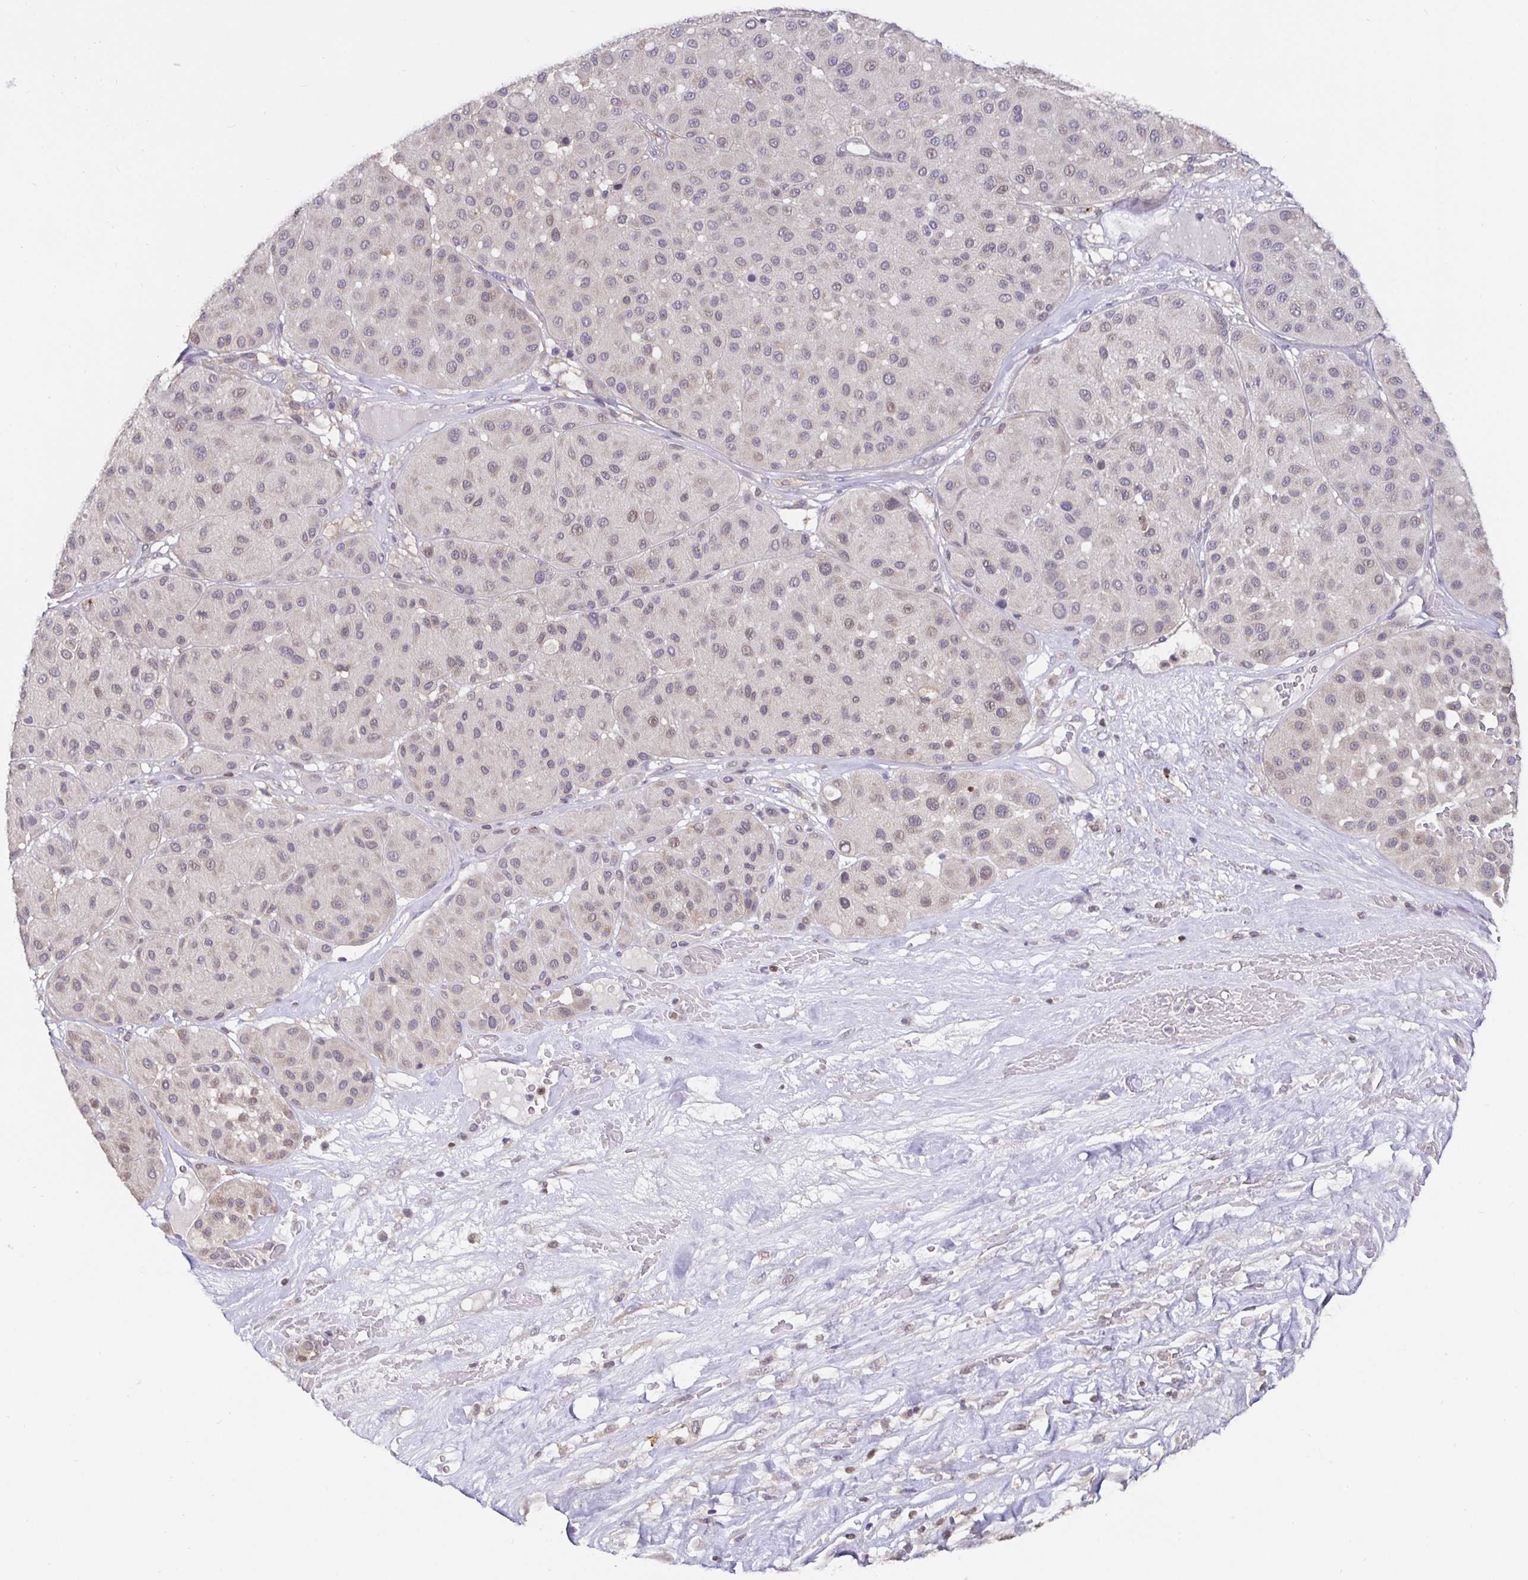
{"staining": {"intensity": "negative", "quantity": "none", "location": "none"}, "tissue": "melanoma", "cell_type": "Tumor cells", "image_type": "cancer", "snomed": [{"axis": "morphology", "description": "Malignant melanoma, Metastatic site"}, {"axis": "topography", "description": "Smooth muscle"}], "caption": "Image shows no significant protein staining in tumor cells of malignant melanoma (metastatic site).", "gene": "SATB1", "patient": {"sex": "male", "age": 41}}